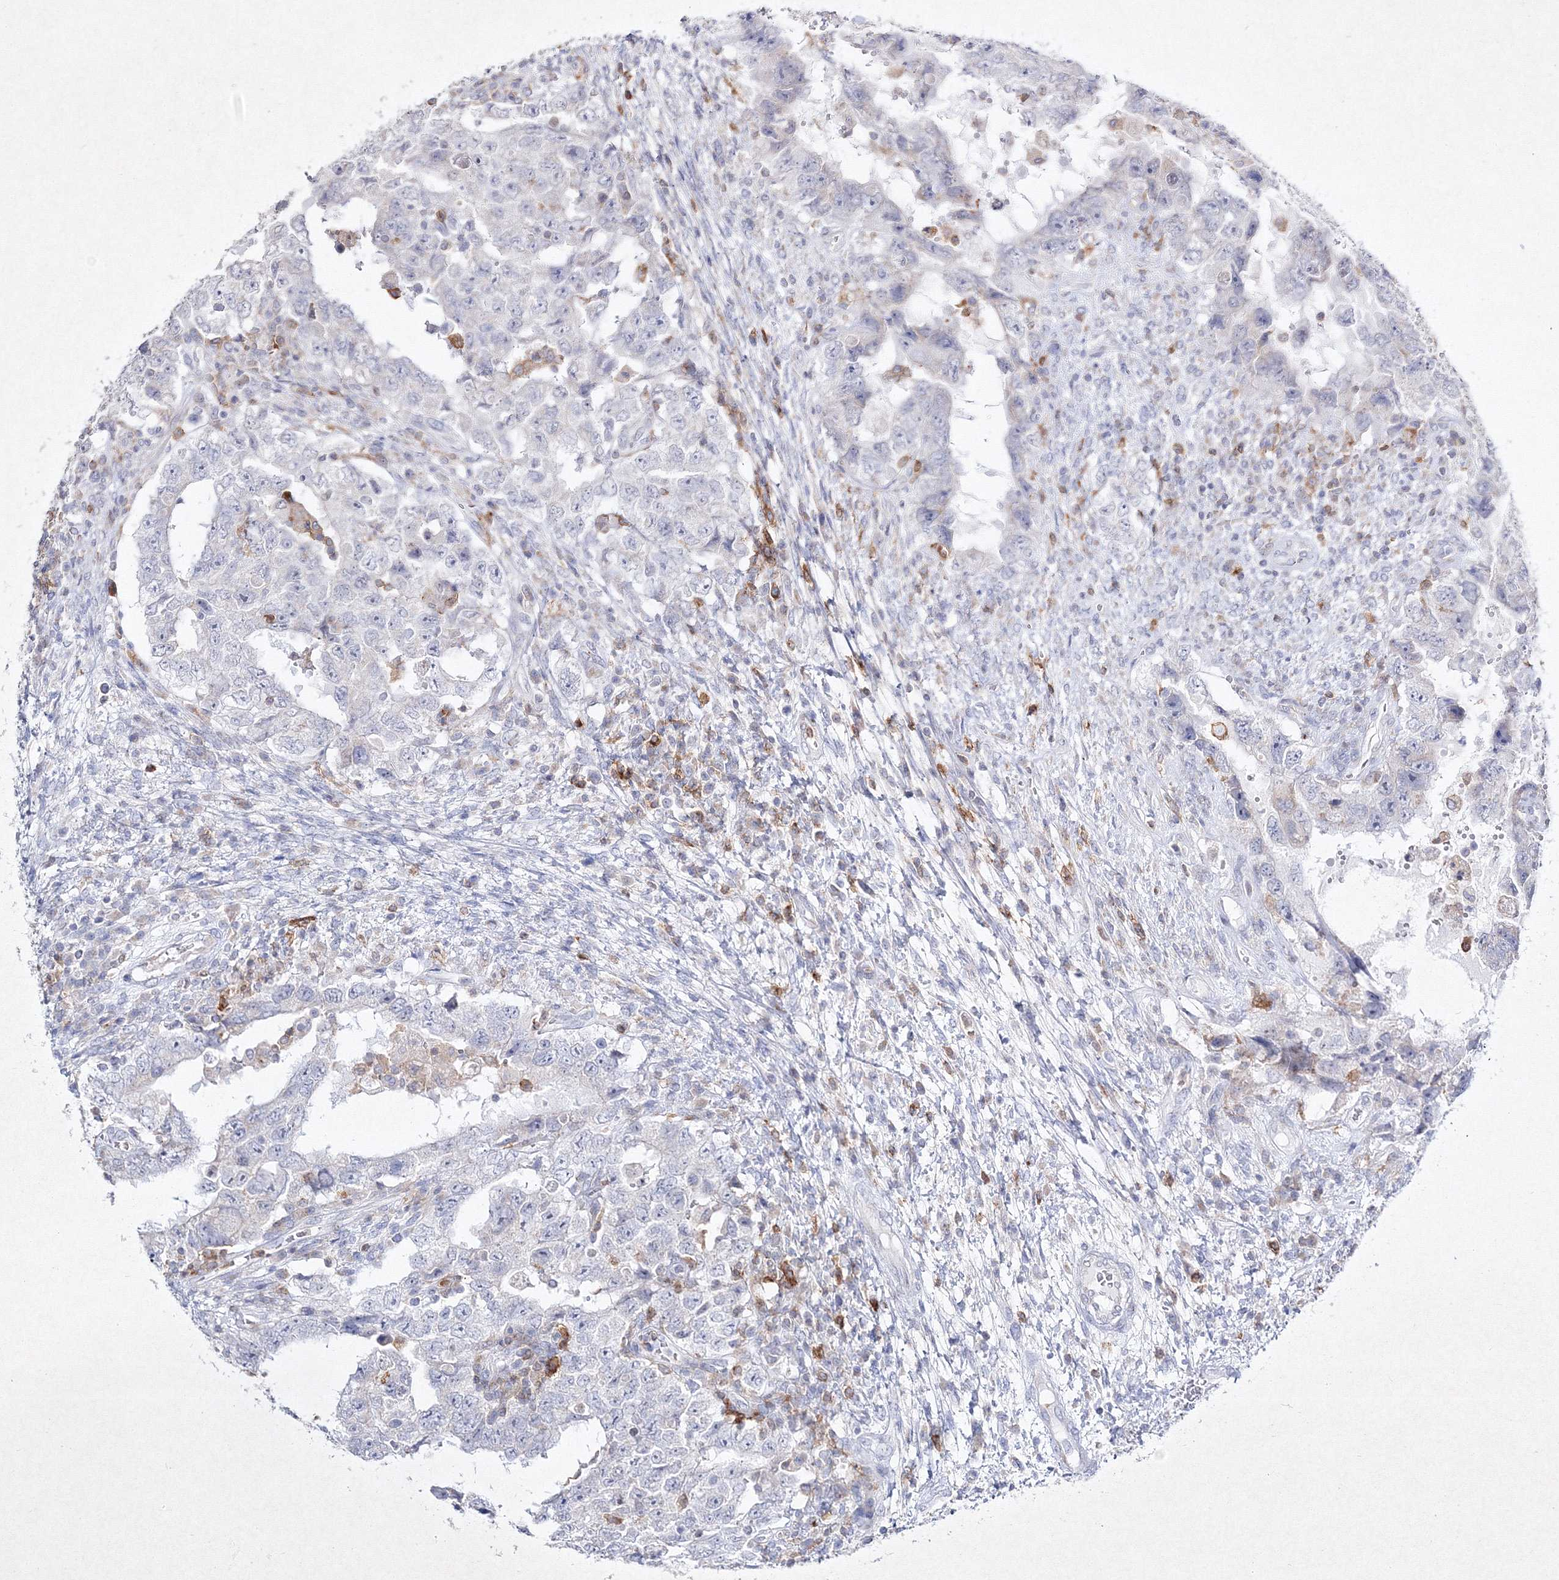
{"staining": {"intensity": "negative", "quantity": "none", "location": "none"}, "tissue": "testis cancer", "cell_type": "Tumor cells", "image_type": "cancer", "snomed": [{"axis": "morphology", "description": "Carcinoma, Embryonal, NOS"}, {"axis": "topography", "description": "Testis"}], "caption": "Tumor cells show no significant protein positivity in testis embryonal carcinoma.", "gene": "HCST", "patient": {"sex": "male", "age": 26}}